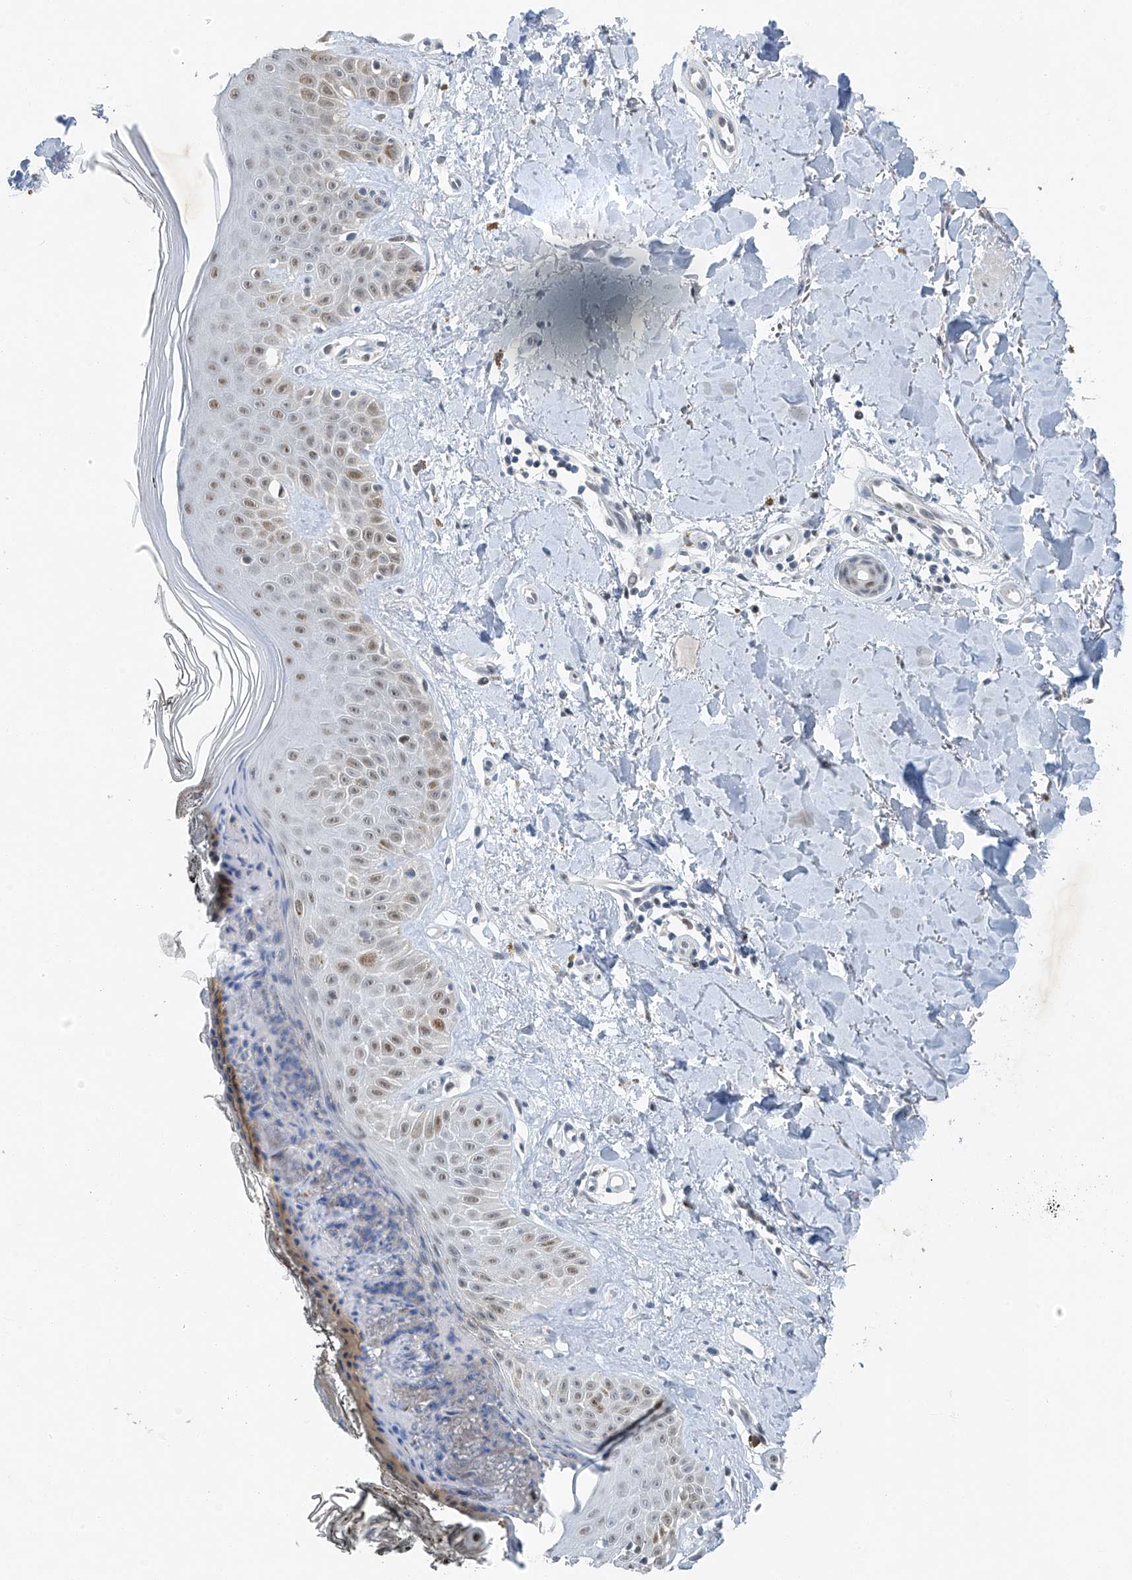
{"staining": {"intensity": "negative", "quantity": "none", "location": "none"}, "tissue": "skin", "cell_type": "Fibroblasts", "image_type": "normal", "snomed": [{"axis": "morphology", "description": "Normal tissue, NOS"}, {"axis": "topography", "description": "Skin"}], "caption": "Immunohistochemistry image of unremarkable skin stained for a protein (brown), which reveals no positivity in fibroblasts.", "gene": "TAF8", "patient": {"sex": "female", "age": 64}}